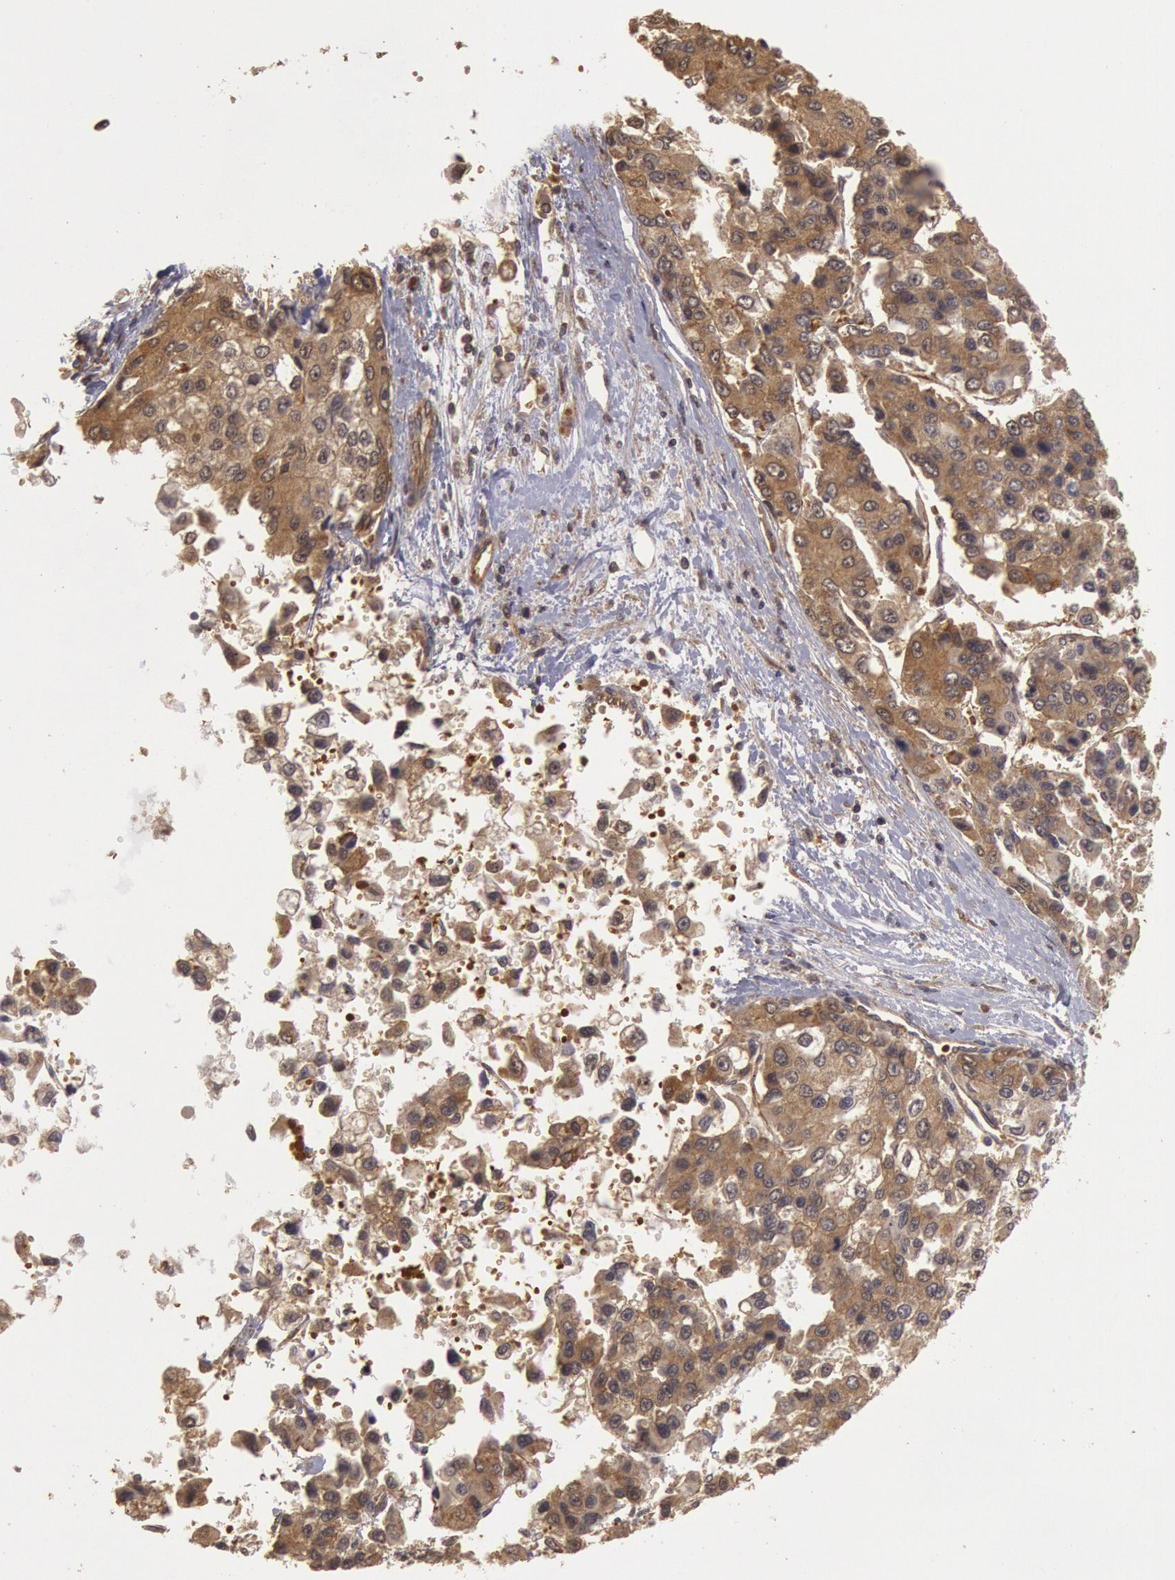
{"staining": {"intensity": "moderate", "quantity": ">75%", "location": "cytoplasmic/membranous"}, "tissue": "liver cancer", "cell_type": "Tumor cells", "image_type": "cancer", "snomed": [{"axis": "morphology", "description": "Carcinoma, Hepatocellular, NOS"}, {"axis": "topography", "description": "Liver"}], "caption": "A high-resolution histopathology image shows IHC staining of liver cancer, which demonstrates moderate cytoplasmic/membranous expression in approximately >75% of tumor cells.", "gene": "USP14", "patient": {"sex": "female", "age": 66}}